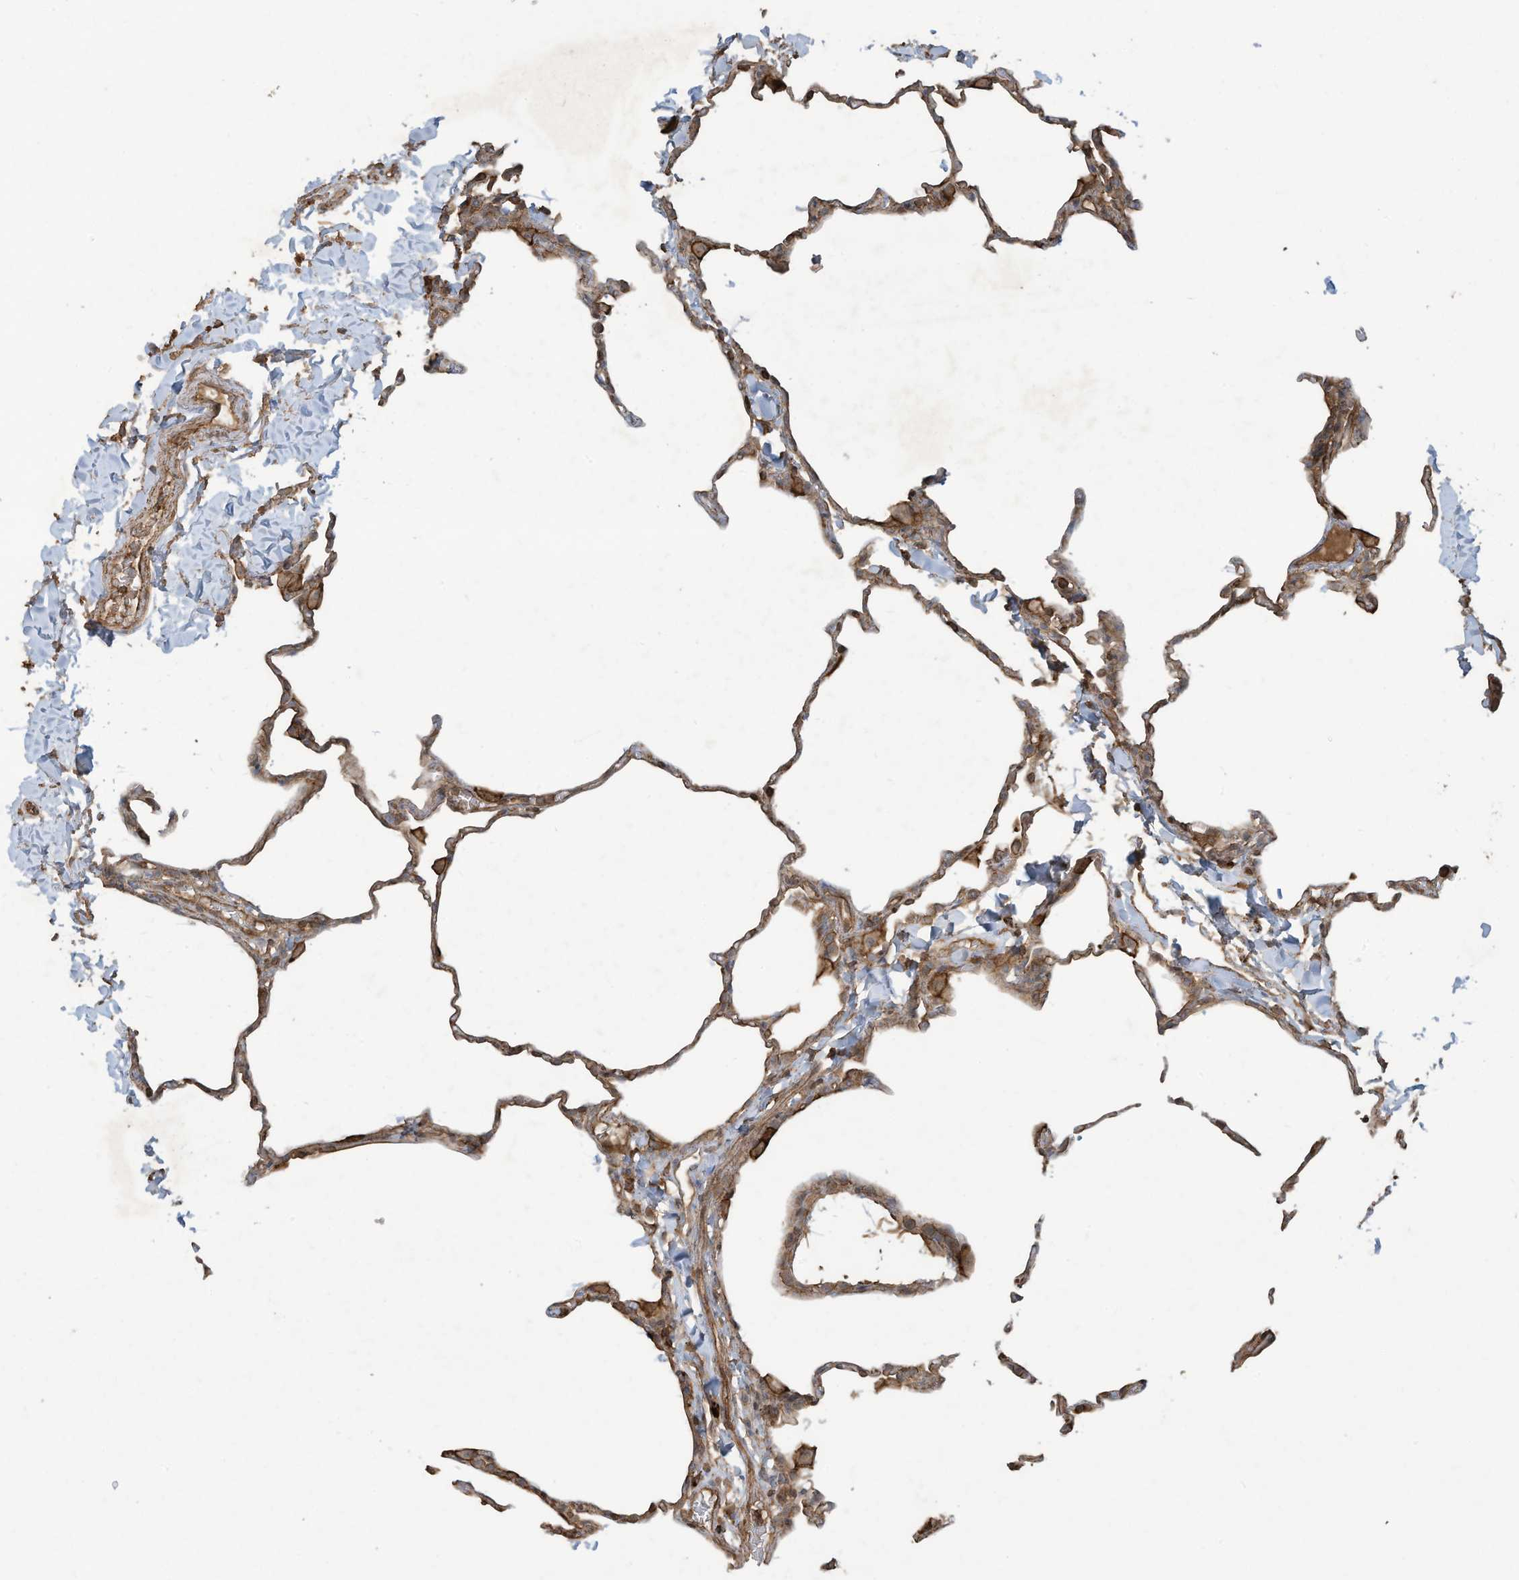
{"staining": {"intensity": "moderate", "quantity": ">75%", "location": "cytoplasmic/membranous"}, "tissue": "lung", "cell_type": "Alveolar cells", "image_type": "normal", "snomed": [{"axis": "morphology", "description": "Normal tissue, NOS"}, {"axis": "topography", "description": "Lung"}], "caption": "A micrograph of human lung stained for a protein displays moderate cytoplasmic/membranous brown staining in alveolar cells. (DAB IHC, brown staining for protein, blue staining for nuclei).", "gene": "DDIT4", "patient": {"sex": "male", "age": 20}}